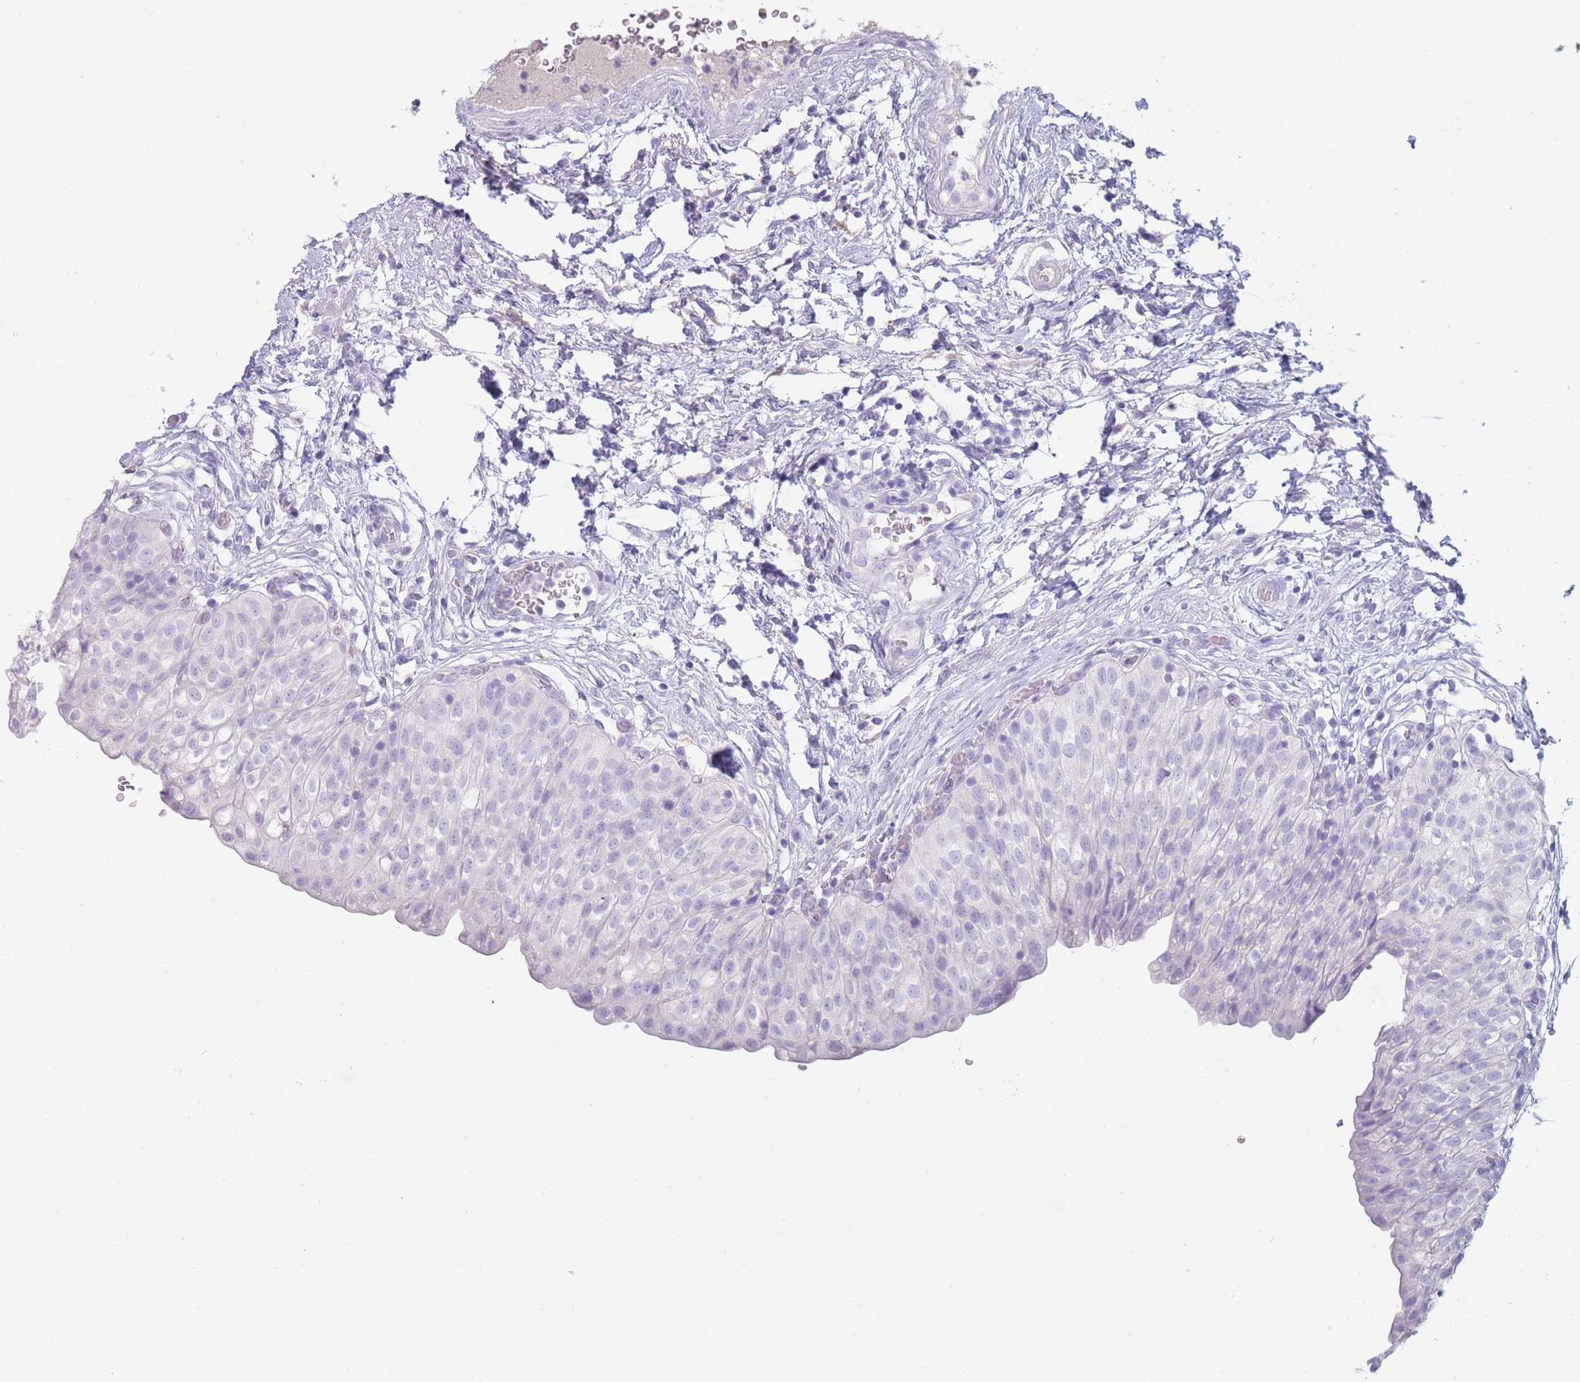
{"staining": {"intensity": "negative", "quantity": "none", "location": "none"}, "tissue": "urinary bladder", "cell_type": "Urothelial cells", "image_type": "normal", "snomed": [{"axis": "morphology", "description": "Normal tissue, NOS"}, {"axis": "topography", "description": "Urinary bladder"}], "caption": "This is an immunohistochemistry (IHC) photomicrograph of normal human urinary bladder. There is no expression in urothelial cells.", "gene": "GPR12", "patient": {"sex": "male", "age": 55}}